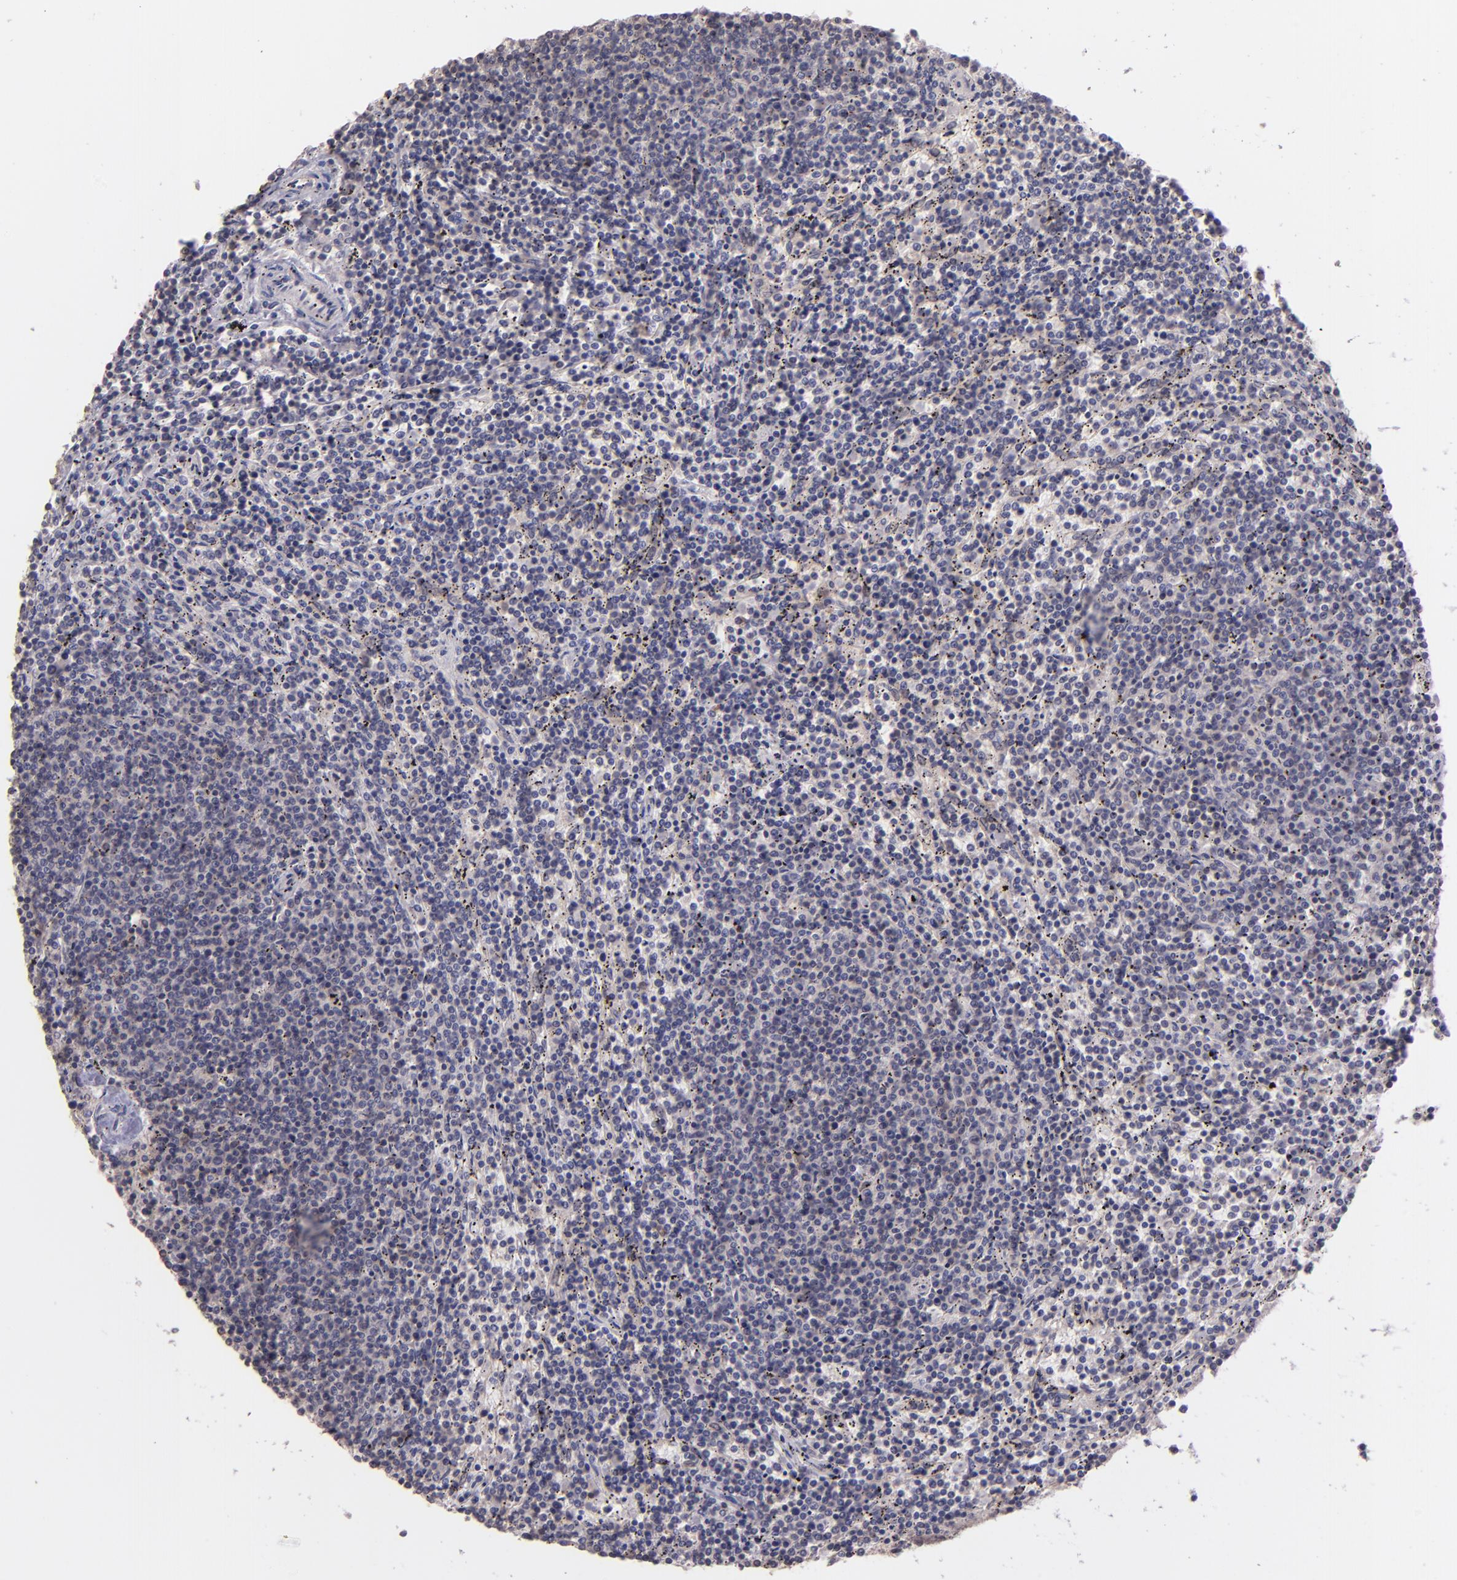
{"staining": {"intensity": "weak", "quantity": "<25%", "location": "cytoplasmic/membranous"}, "tissue": "lymphoma", "cell_type": "Tumor cells", "image_type": "cancer", "snomed": [{"axis": "morphology", "description": "Malignant lymphoma, non-Hodgkin's type, Low grade"}, {"axis": "topography", "description": "Spleen"}], "caption": "There is no significant staining in tumor cells of low-grade malignant lymphoma, non-Hodgkin's type.", "gene": "NUP62CL", "patient": {"sex": "female", "age": 50}}